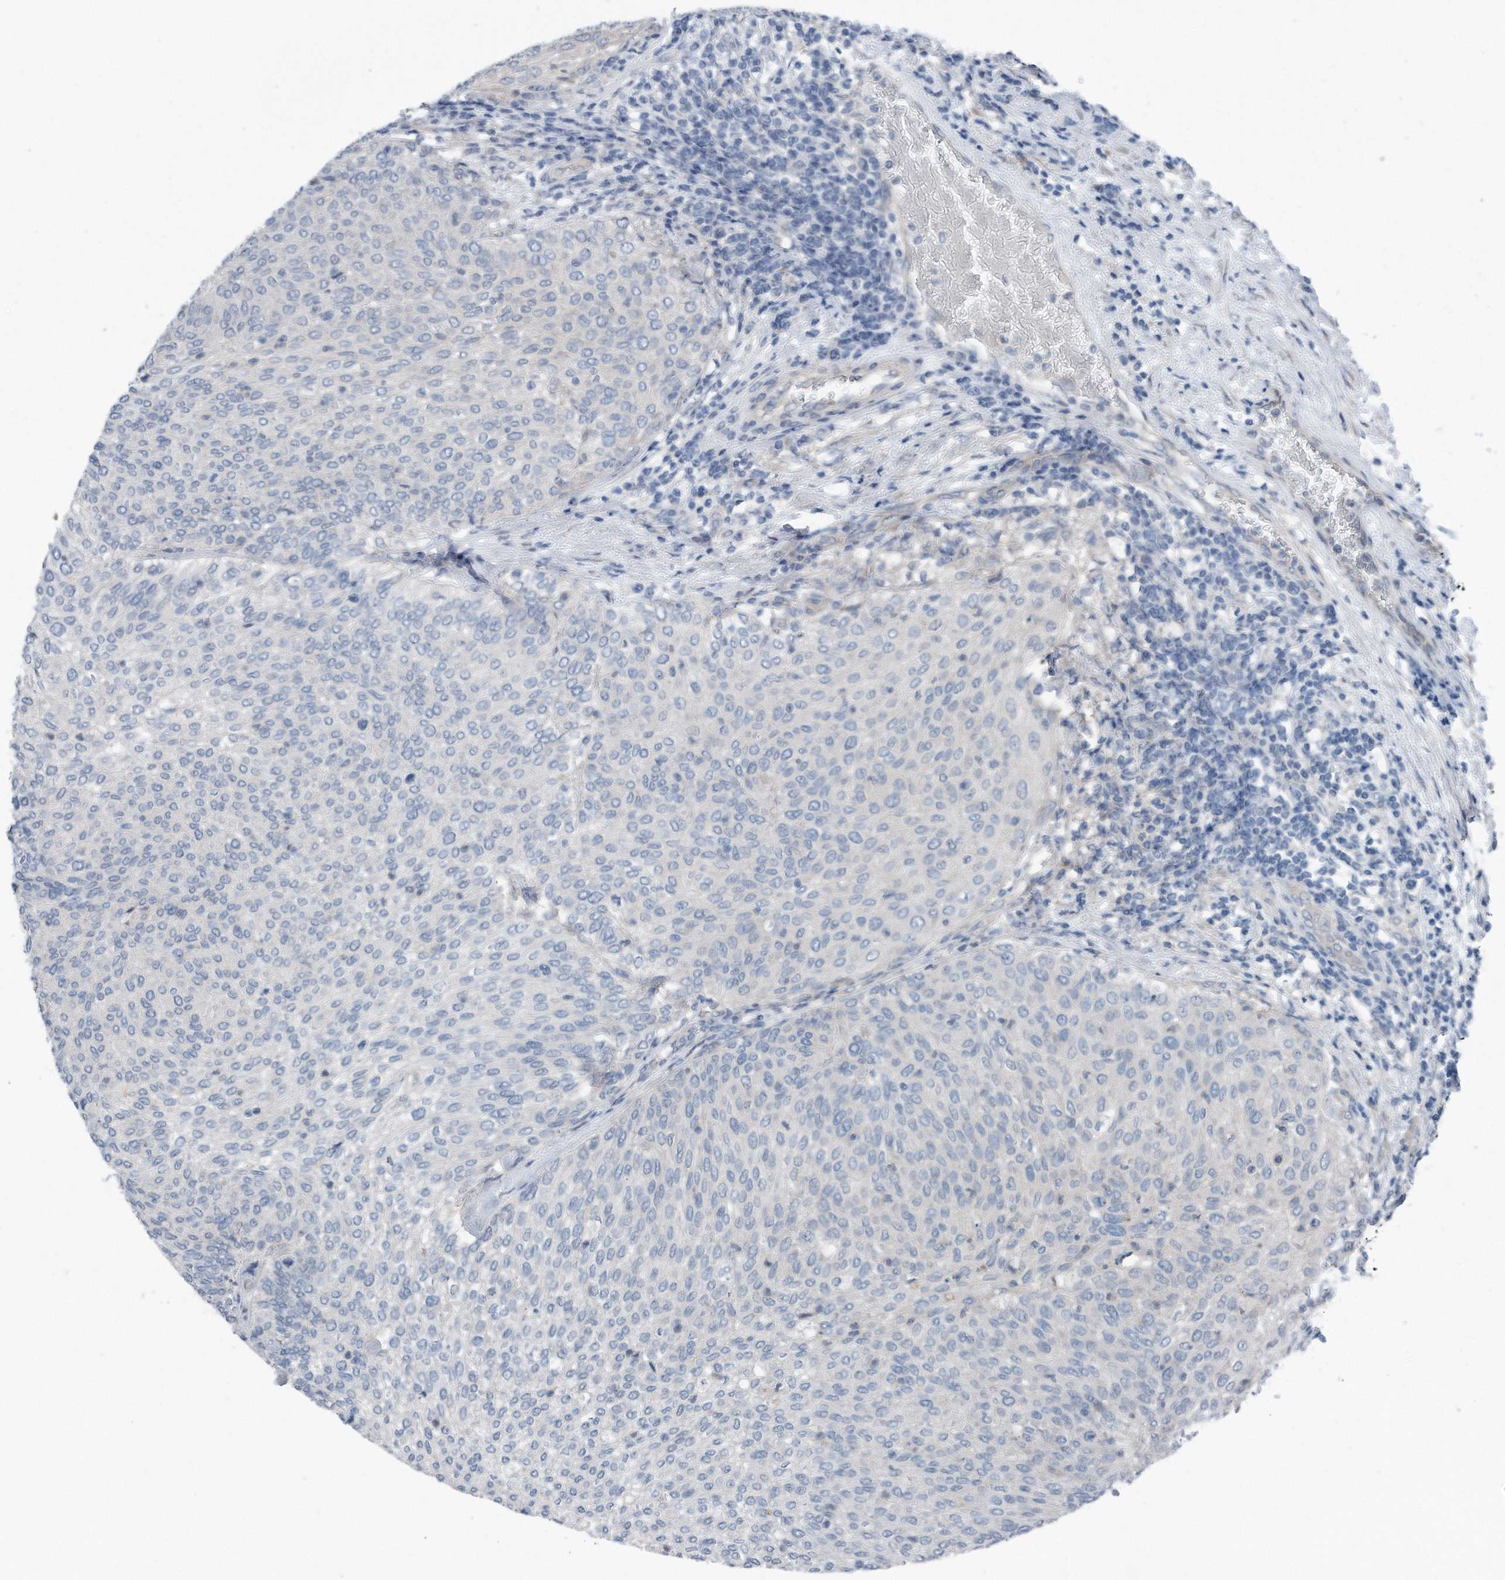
{"staining": {"intensity": "negative", "quantity": "none", "location": "none"}, "tissue": "urothelial cancer", "cell_type": "Tumor cells", "image_type": "cancer", "snomed": [{"axis": "morphology", "description": "Urothelial carcinoma, Low grade"}, {"axis": "topography", "description": "Urinary bladder"}], "caption": "Urothelial cancer was stained to show a protein in brown. There is no significant staining in tumor cells.", "gene": "YRDC", "patient": {"sex": "female", "age": 79}}